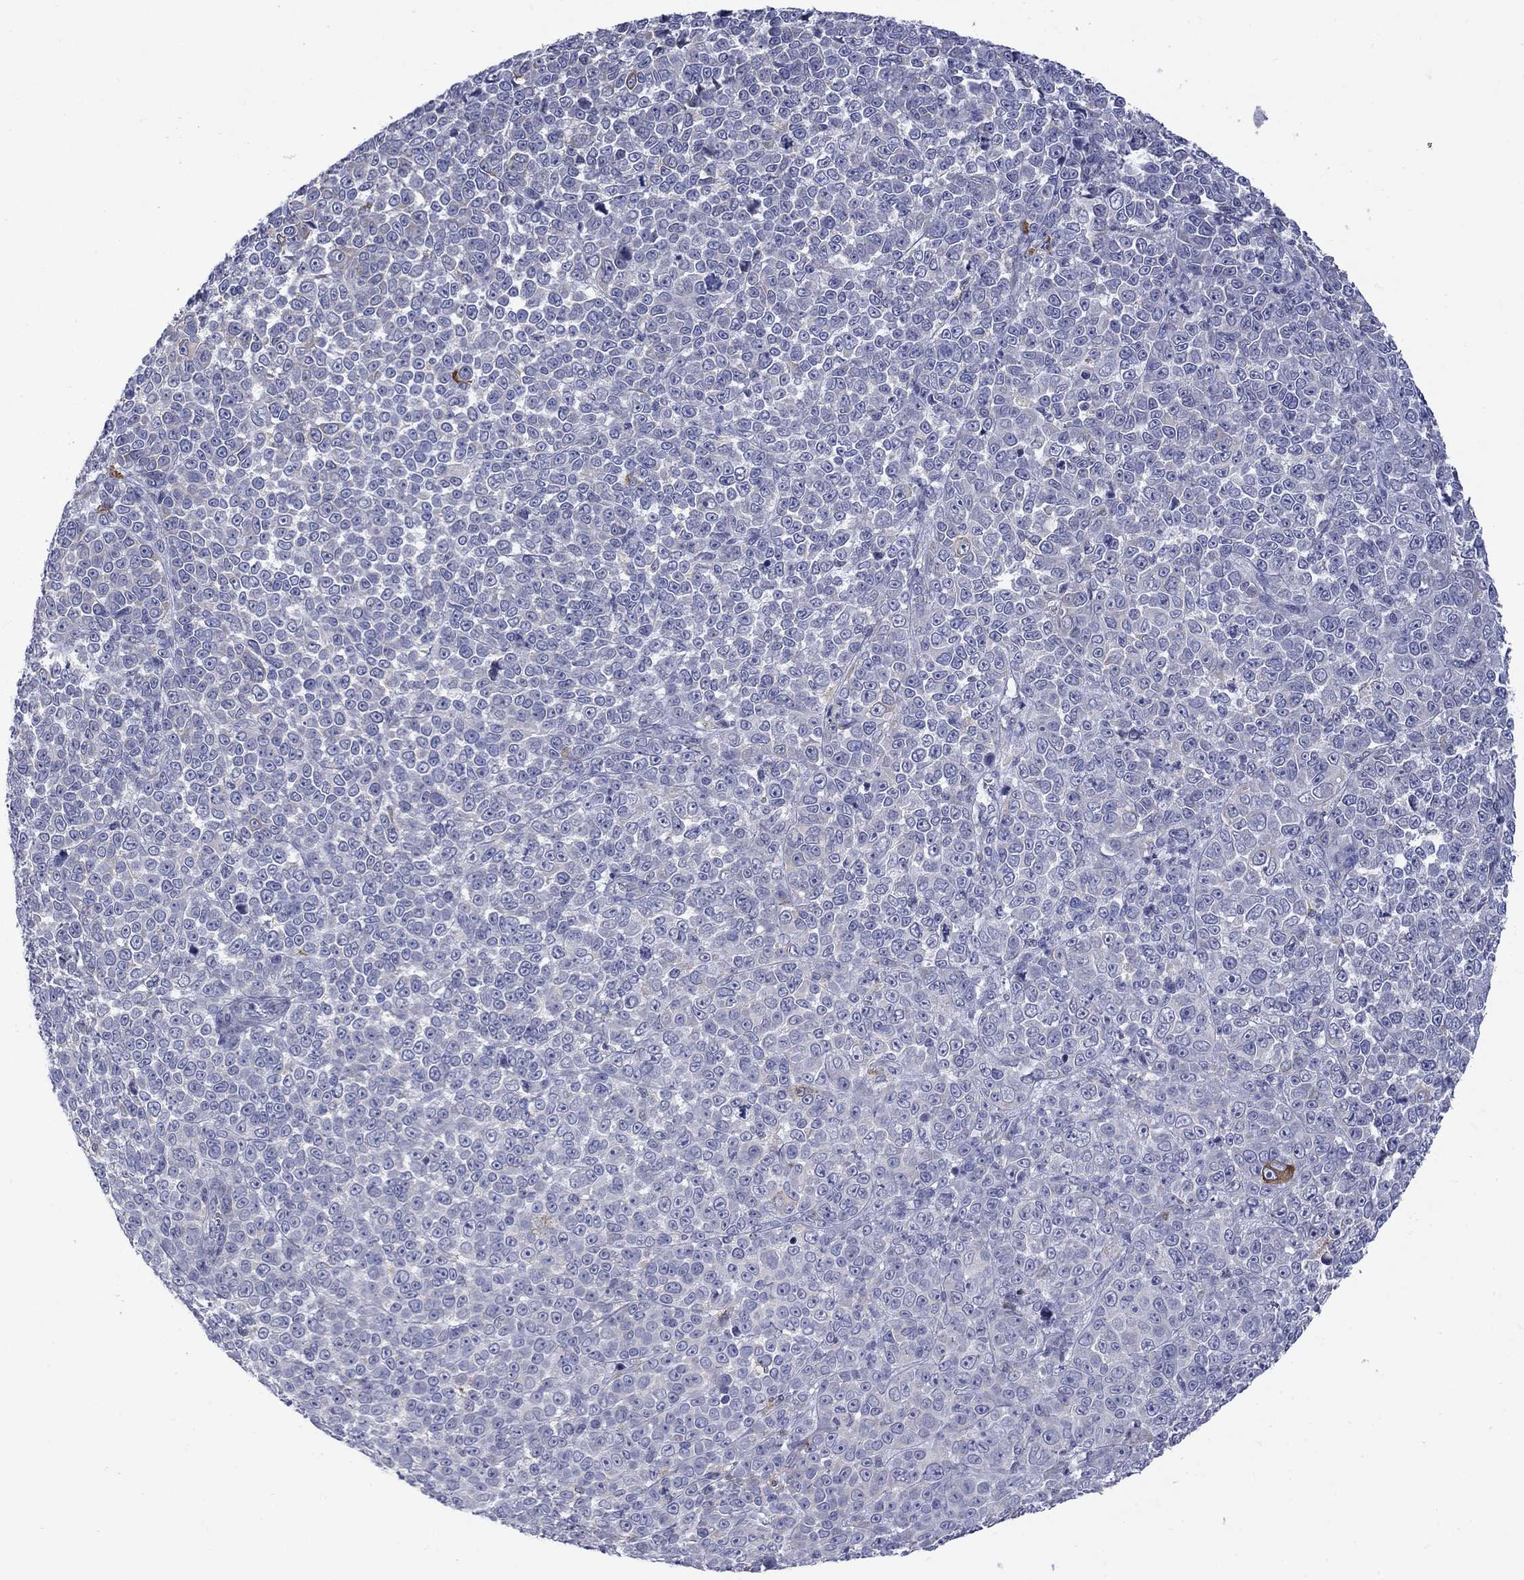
{"staining": {"intensity": "negative", "quantity": "none", "location": "none"}, "tissue": "melanoma", "cell_type": "Tumor cells", "image_type": "cancer", "snomed": [{"axis": "morphology", "description": "Malignant melanoma, NOS"}, {"axis": "topography", "description": "Skin"}], "caption": "This is an IHC micrograph of malignant melanoma. There is no staining in tumor cells.", "gene": "TMPRSS11A", "patient": {"sex": "female", "age": 95}}